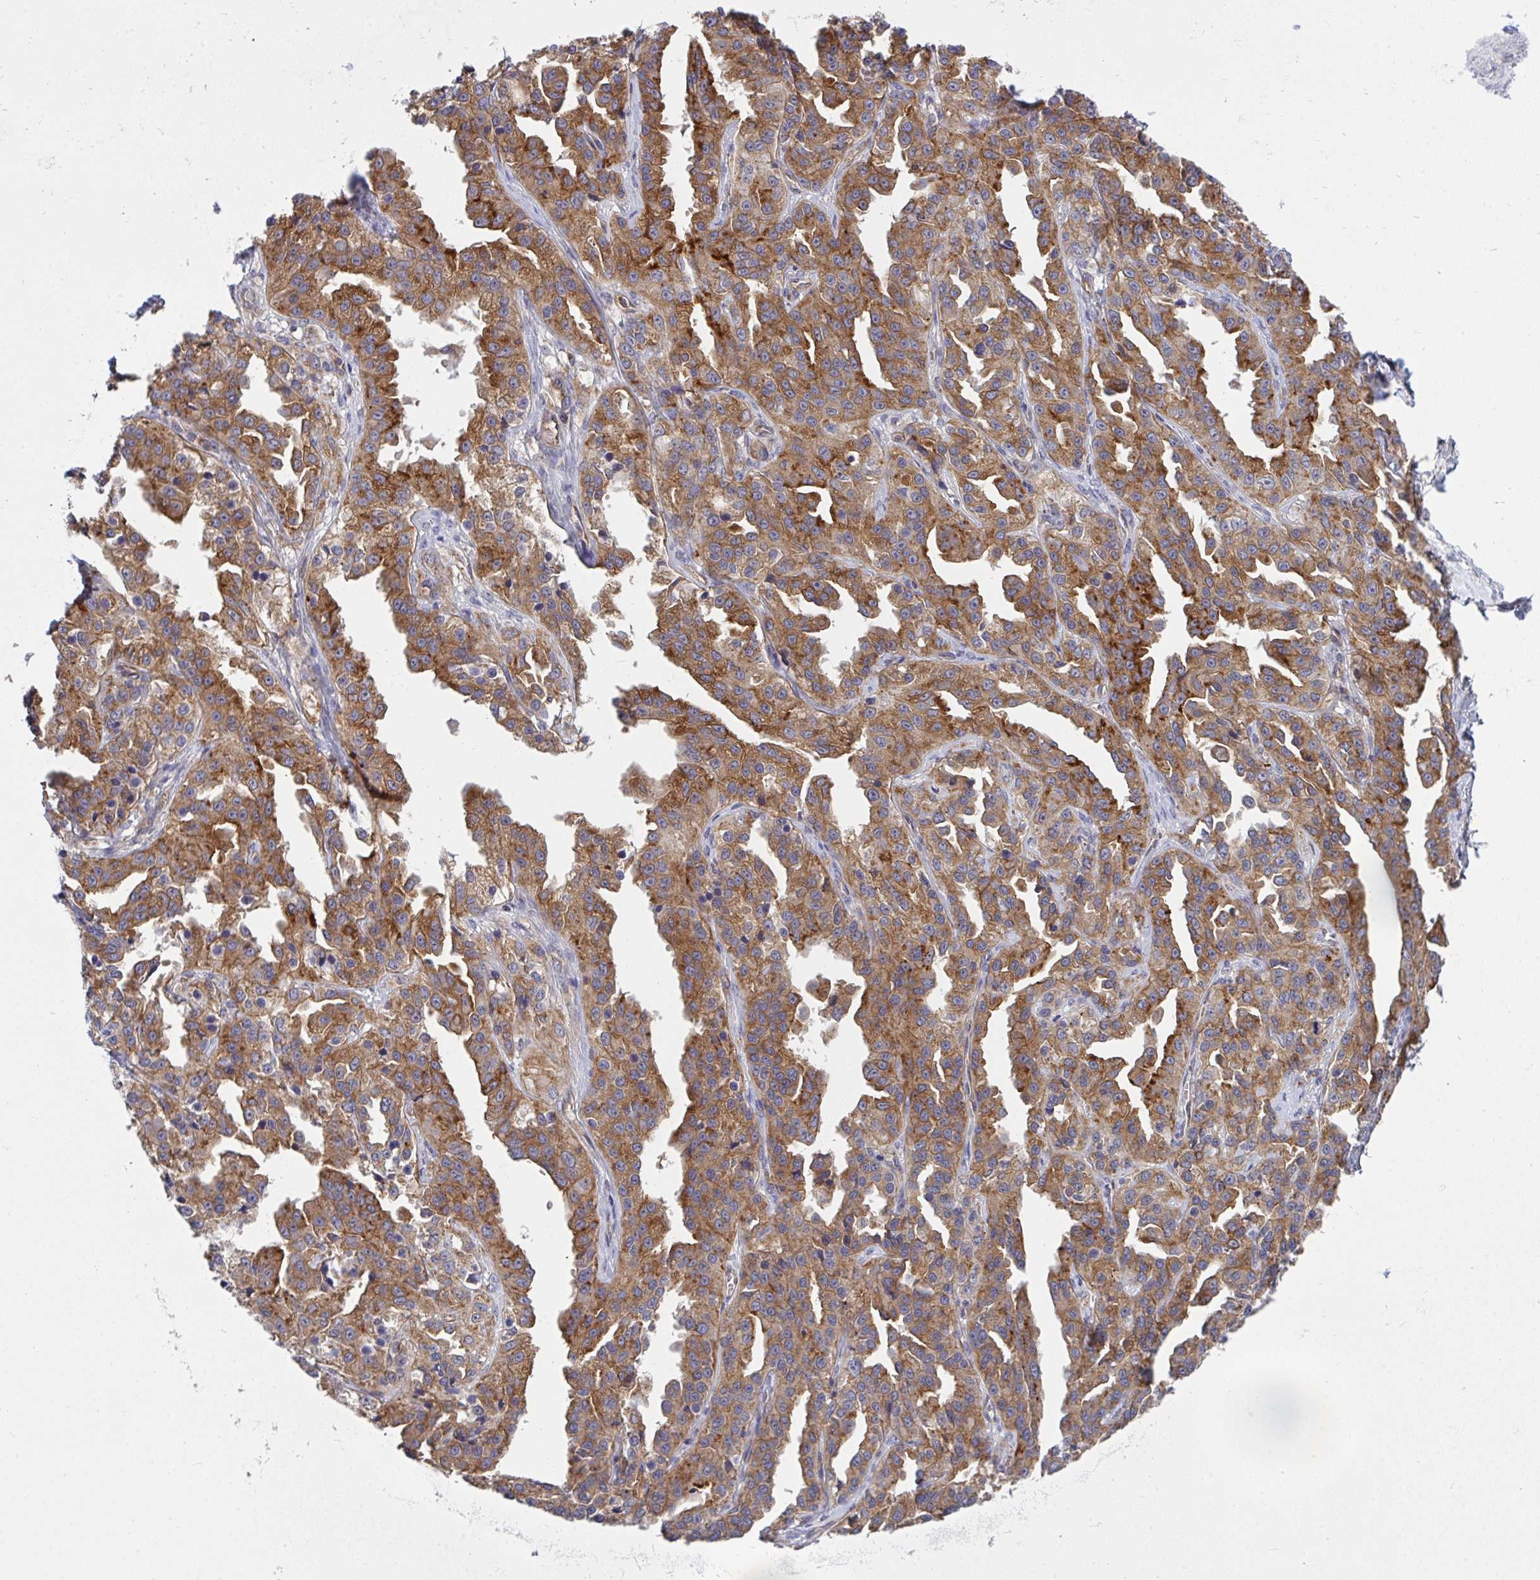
{"staining": {"intensity": "moderate", "quantity": ">75%", "location": "cytoplasmic/membranous"}, "tissue": "ovarian cancer", "cell_type": "Tumor cells", "image_type": "cancer", "snomed": [{"axis": "morphology", "description": "Cystadenocarcinoma, serous, NOS"}, {"axis": "topography", "description": "Ovary"}], "caption": "Moderate cytoplasmic/membranous staining is seen in approximately >75% of tumor cells in serous cystadenocarcinoma (ovarian).", "gene": "C4orf36", "patient": {"sex": "female", "age": 75}}